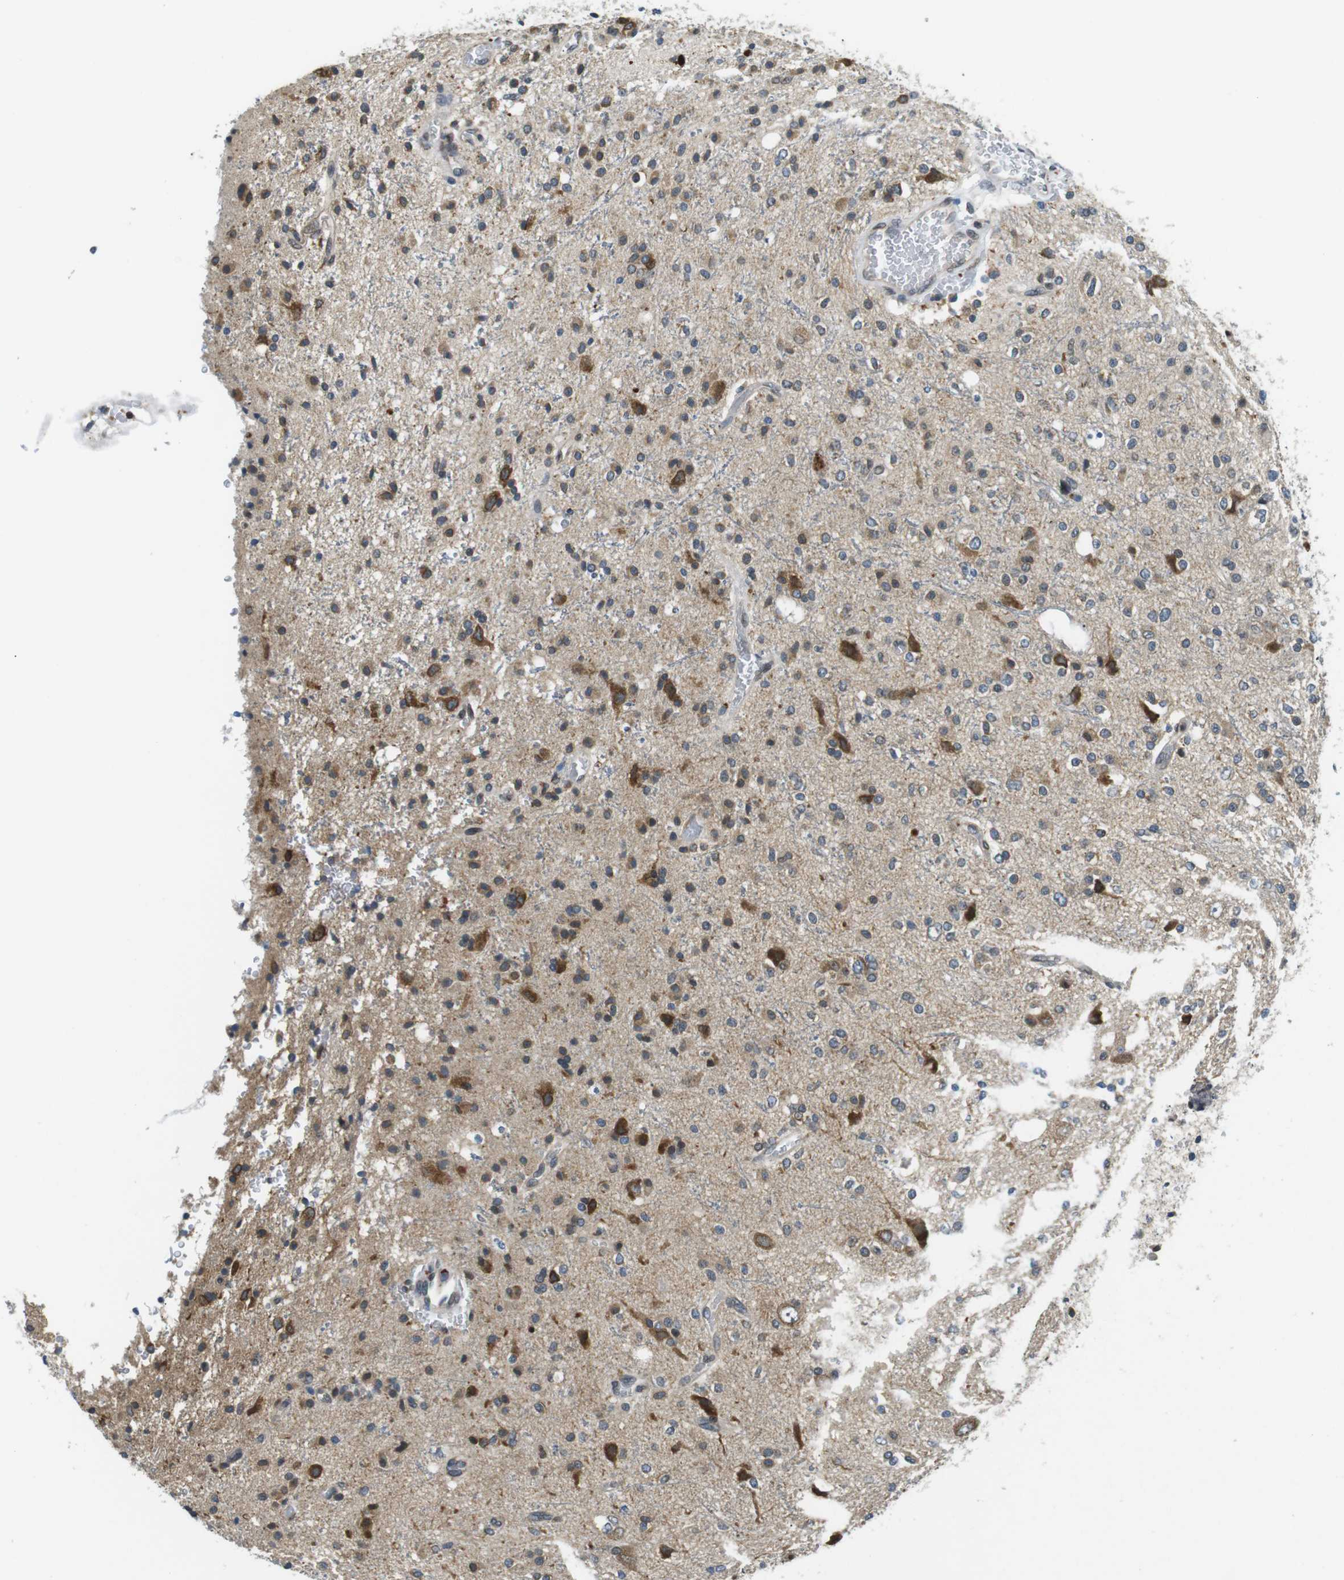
{"staining": {"intensity": "moderate", "quantity": "<25%", "location": "cytoplasmic/membranous"}, "tissue": "glioma", "cell_type": "Tumor cells", "image_type": "cancer", "snomed": [{"axis": "morphology", "description": "Glioma, malignant, High grade"}, {"axis": "topography", "description": "Brain"}], "caption": "There is low levels of moderate cytoplasmic/membranous positivity in tumor cells of malignant high-grade glioma, as demonstrated by immunohistochemical staining (brown color).", "gene": "TMX4", "patient": {"sex": "male", "age": 47}}